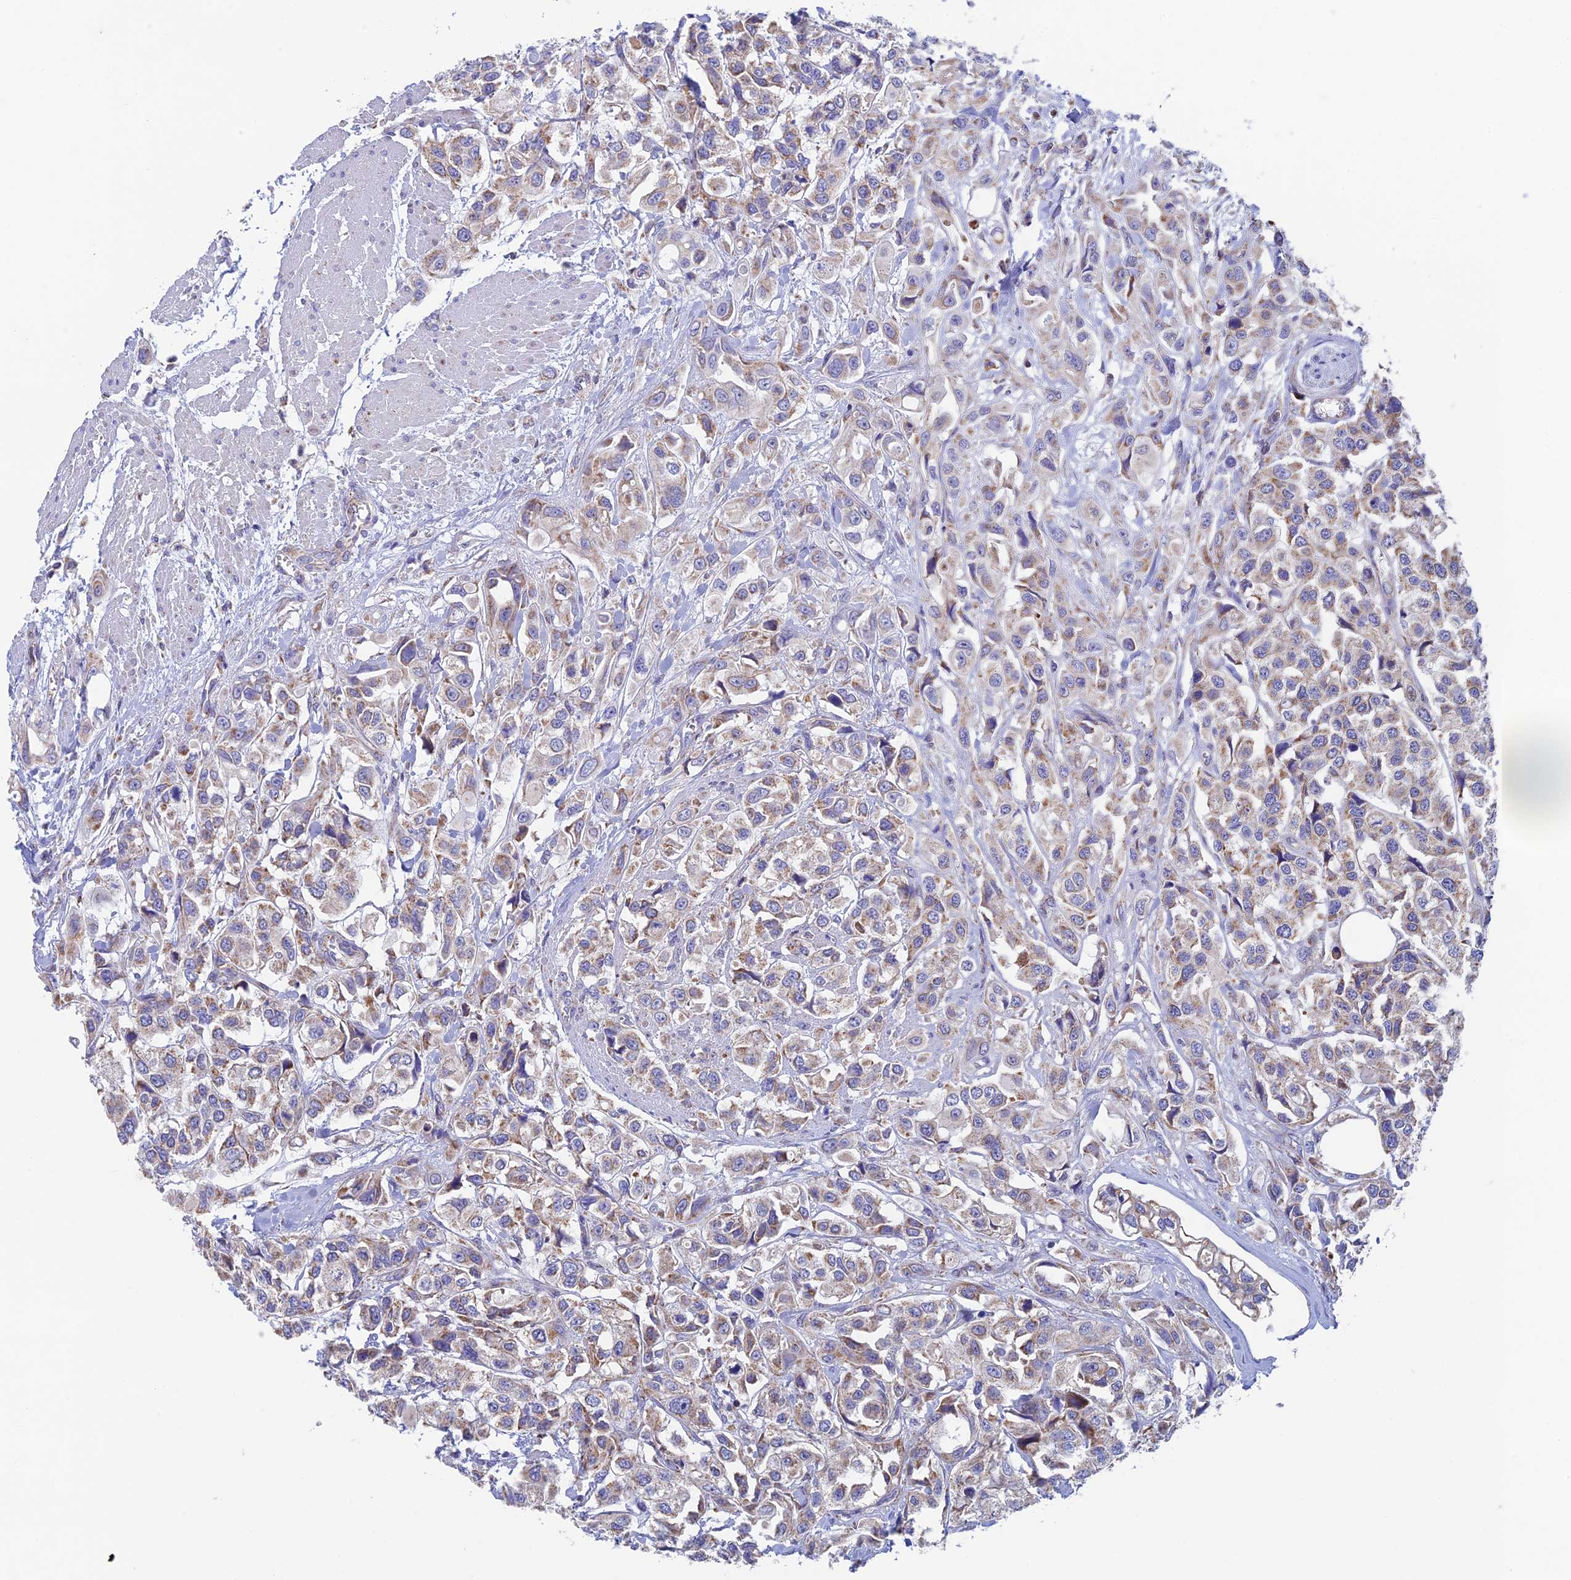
{"staining": {"intensity": "weak", "quantity": ">75%", "location": "cytoplasmic/membranous"}, "tissue": "urothelial cancer", "cell_type": "Tumor cells", "image_type": "cancer", "snomed": [{"axis": "morphology", "description": "Urothelial carcinoma, High grade"}, {"axis": "topography", "description": "Urinary bladder"}], "caption": "Protein expression analysis of high-grade urothelial carcinoma exhibits weak cytoplasmic/membranous positivity in approximately >75% of tumor cells.", "gene": "ZNF181", "patient": {"sex": "male", "age": 67}}